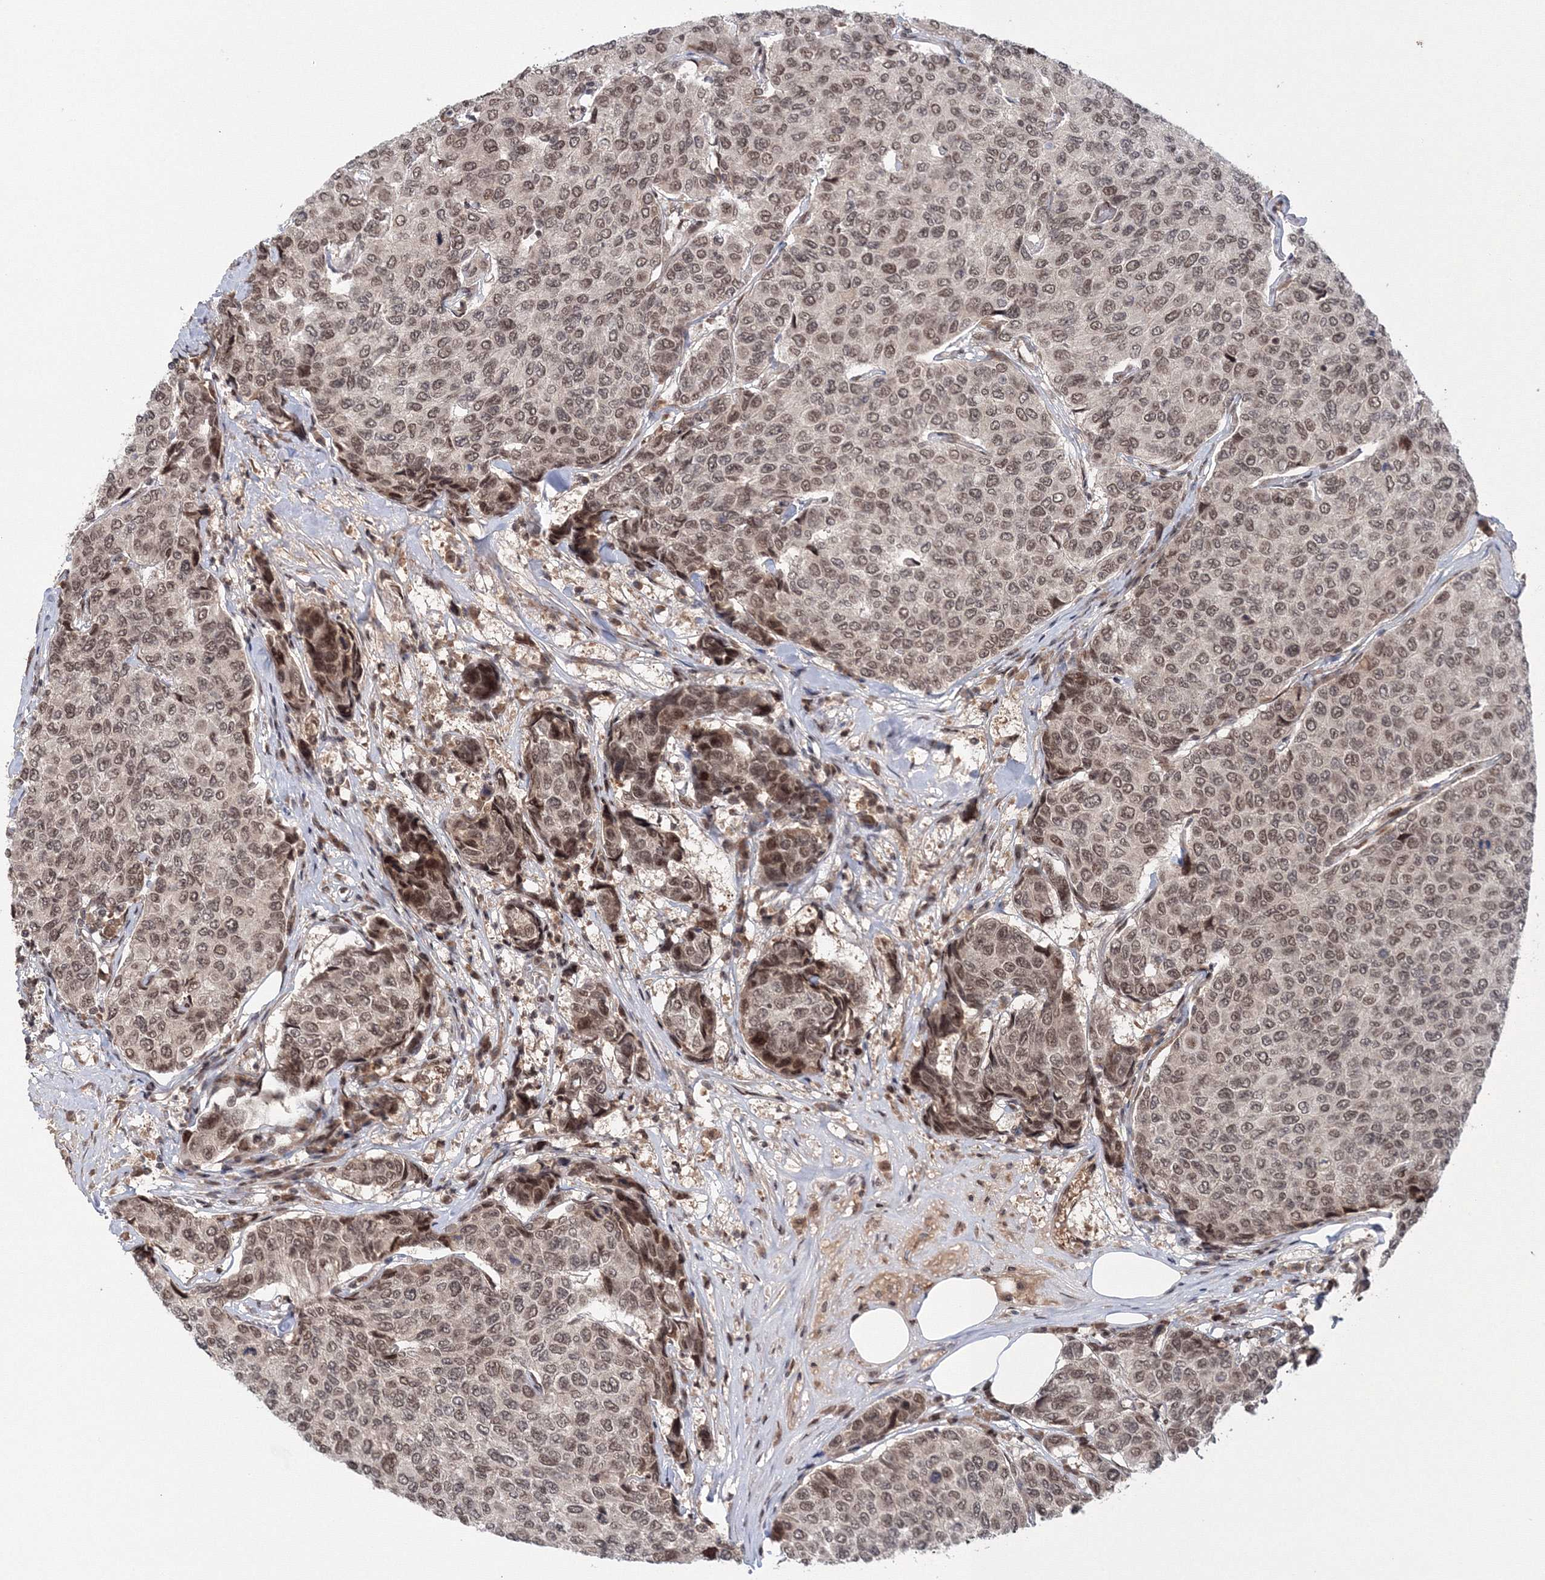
{"staining": {"intensity": "moderate", "quantity": "25%-75%", "location": "nuclear"}, "tissue": "breast cancer", "cell_type": "Tumor cells", "image_type": "cancer", "snomed": [{"axis": "morphology", "description": "Duct carcinoma"}, {"axis": "topography", "description": "Breast"}], "caption": "Protein expression by immunohistochemistry (IHC) demonstrates moderate nuclear positivity in about 25%-75% of tumor cells in breast cancer.", "gene": "NOA1", "patient": {"sex": "female", "age": 55}}